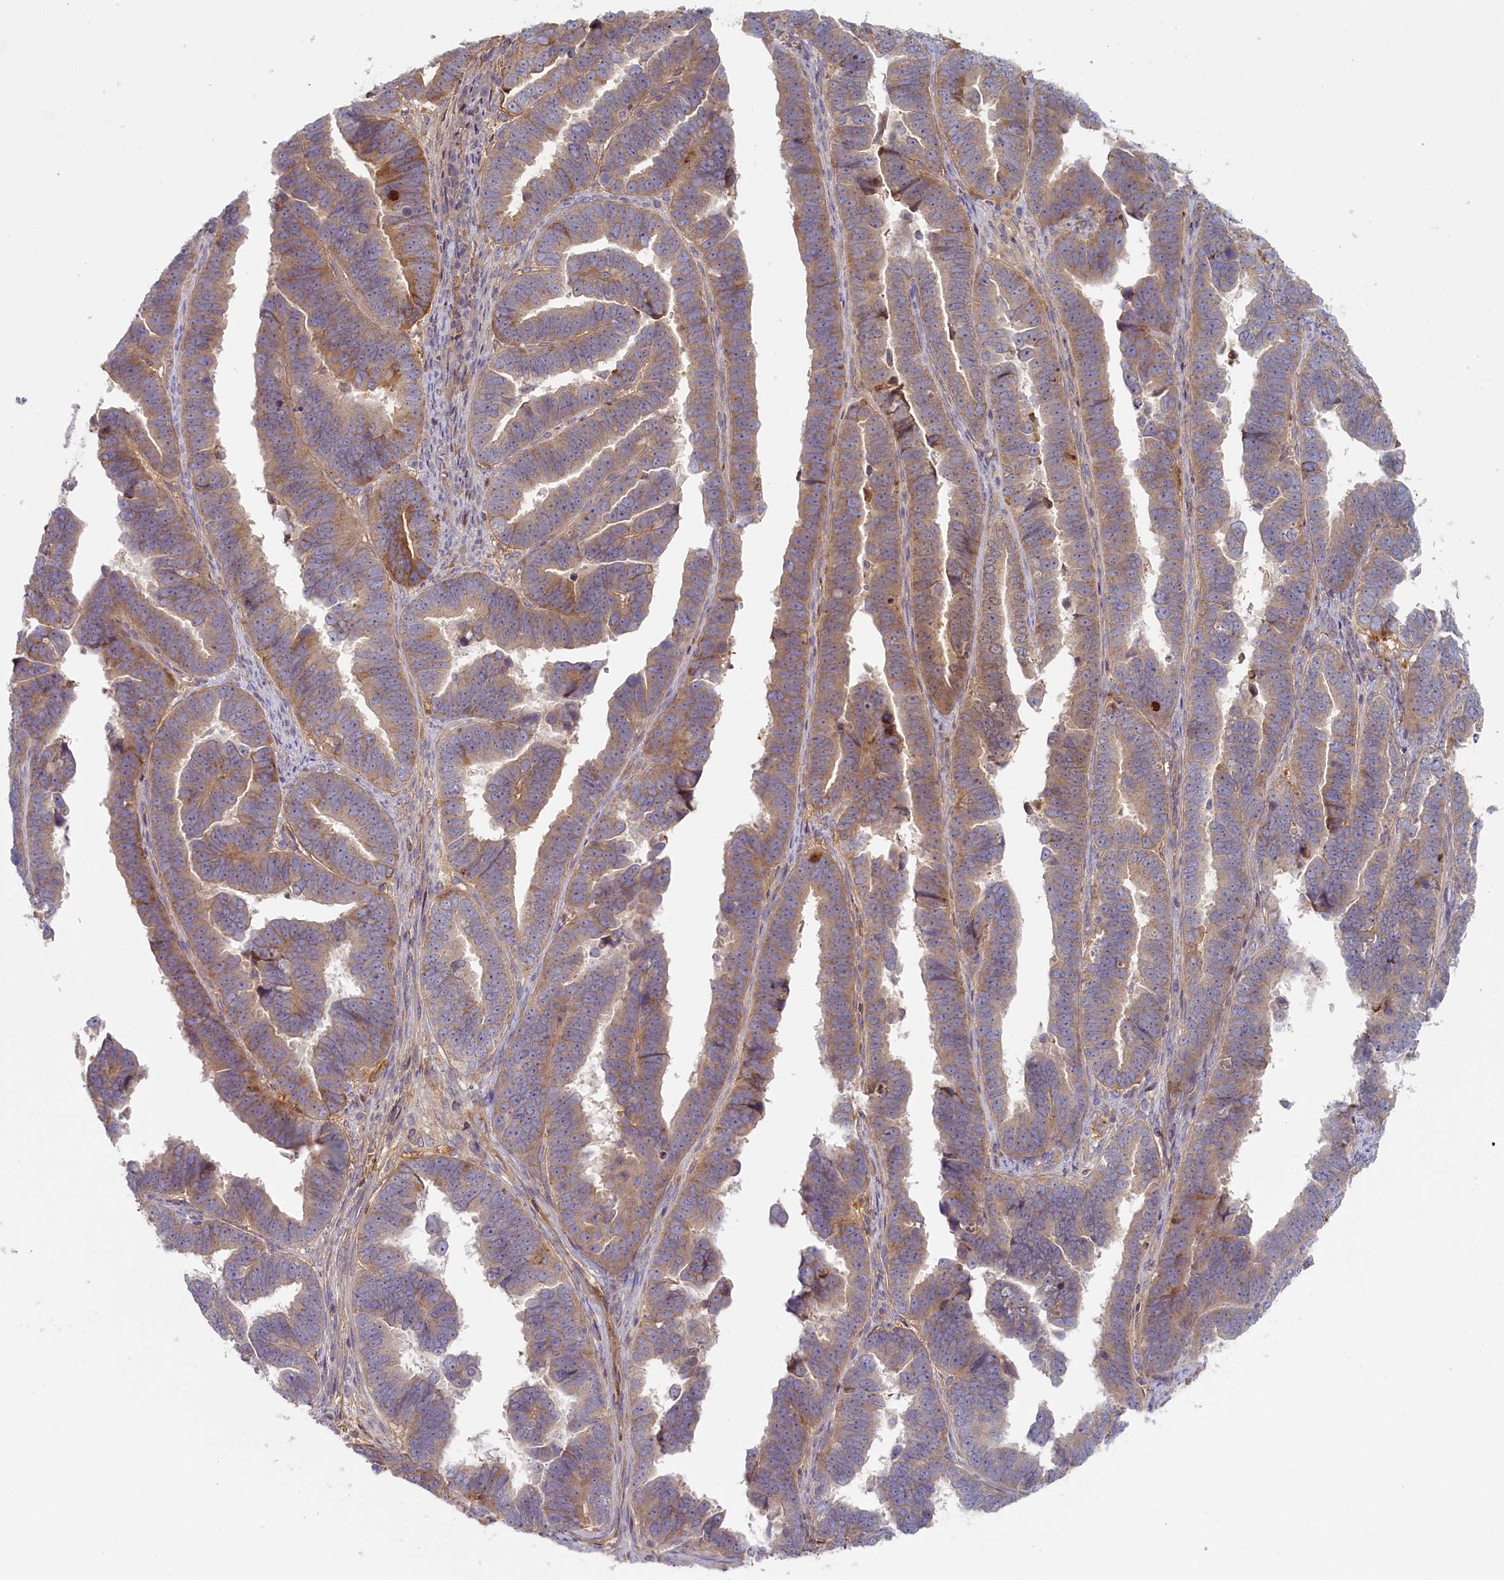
{"staining": {"intensity": "weak", "quantity": ">75%", "location": "cytoplasmic/membranous"}, "tissue": "endometrial cancer", "cell_type": "Tumor cells", "image_type": "cancer", "snomed": [{"axis": "morphology", "description": "Adenocarcinoma, NOS"}, {"axis": "topography", "description": "Endometrium"}], "caption": "Human endometrial cancer (adenocarcinoma) stained with a brown dye exhibits weak cytoplasmic/membranous positive staining in about >75% of tumor cells.", "gene": "STX16", "patient": {"sex": "female", "age": 75}}